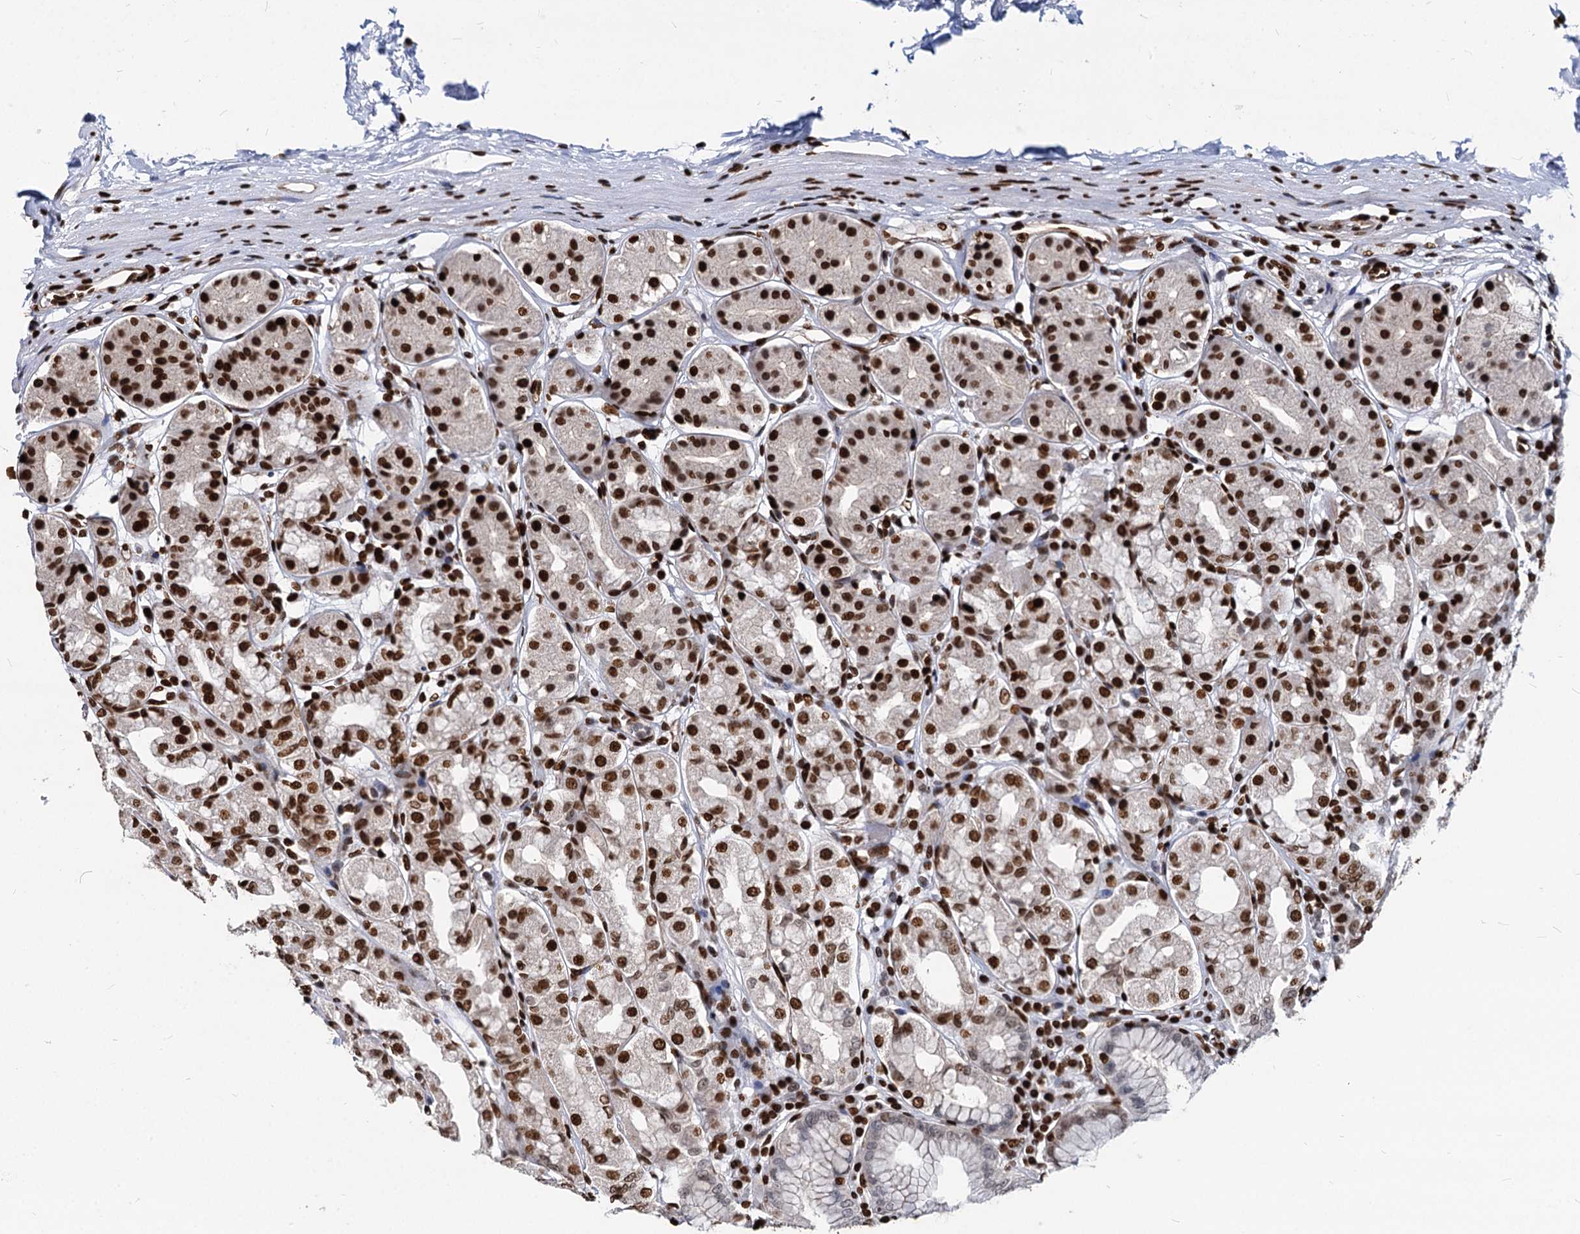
{"staining": {"intensity": "strong", "quantity": "25%-75%", "location": "nuclear"}, "tissue": "stomach", "cell_type": "Glandular cells", "image_type": "normal", "snomed": [{"axis": "morphology", "description": "Normal tissue, NOS"}, {"axis": "topography", "description": "Stomach"}, {"axis": "topography", "description": "Stomach, lower"}], "caption": "An image of stomach stained for a protein shows strong nuclear brown staining in glandular cells.", "gene": "MECP2", "patient": {"sex": "female", "age": 56}}